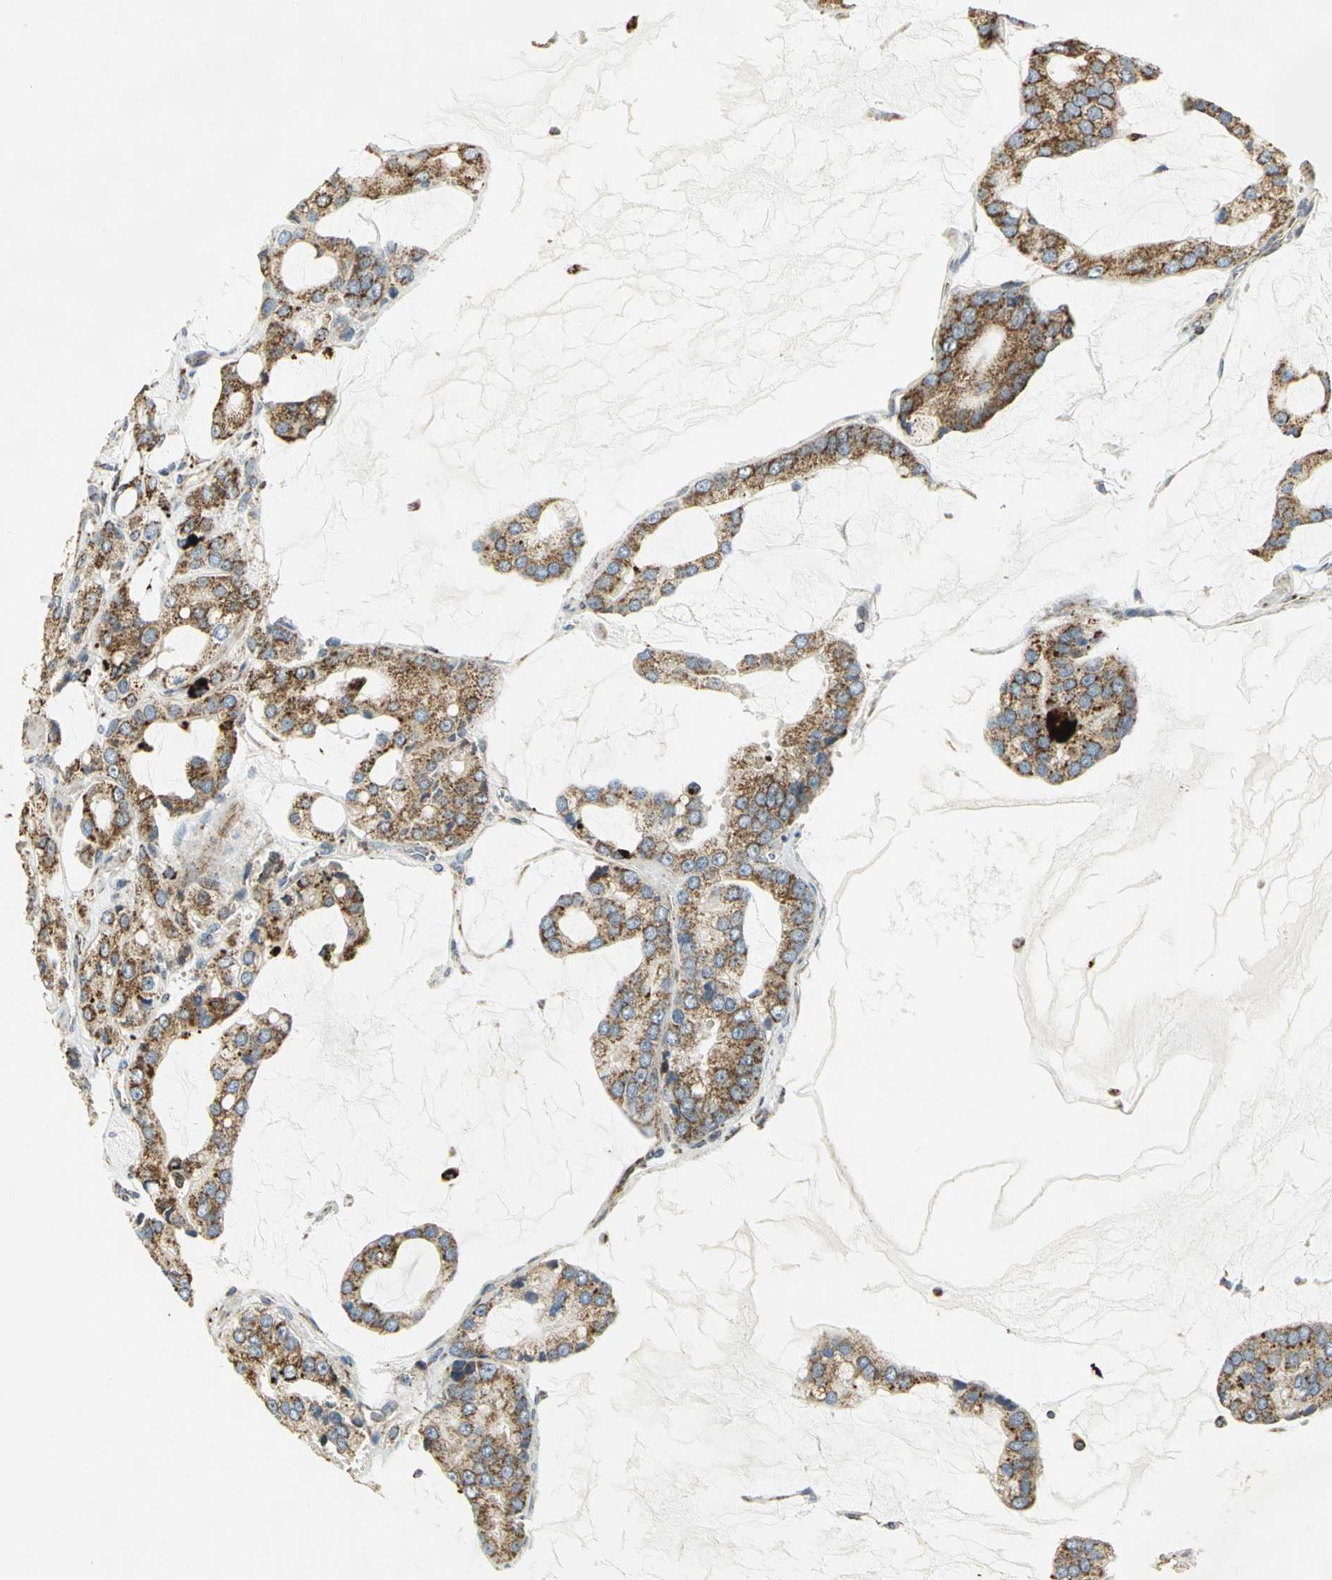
{"staining": {"intensity": "strong", "quantity": ">75%", "location": "cytoplasmic/membranous"}, "tissue": "prostate cancer", "cell_type": "Tumor cells", "image_type": "cancer", "snomed": [{"axis": "morphology", "description": "Adenocarcinoma, High grade"}, {"axis": "topography", "description": "Prostate"}], "caption": "High-power microscopy captured an immunohistochemistry photomicrograph of prostate cancer (high-grade adenocarcinoma), revealing strong cytoplasmic/membranous expression in approximately >75% of tumor cells.", "gene": "VDAC1", "patient": {"sex": "male", "age": 67}}